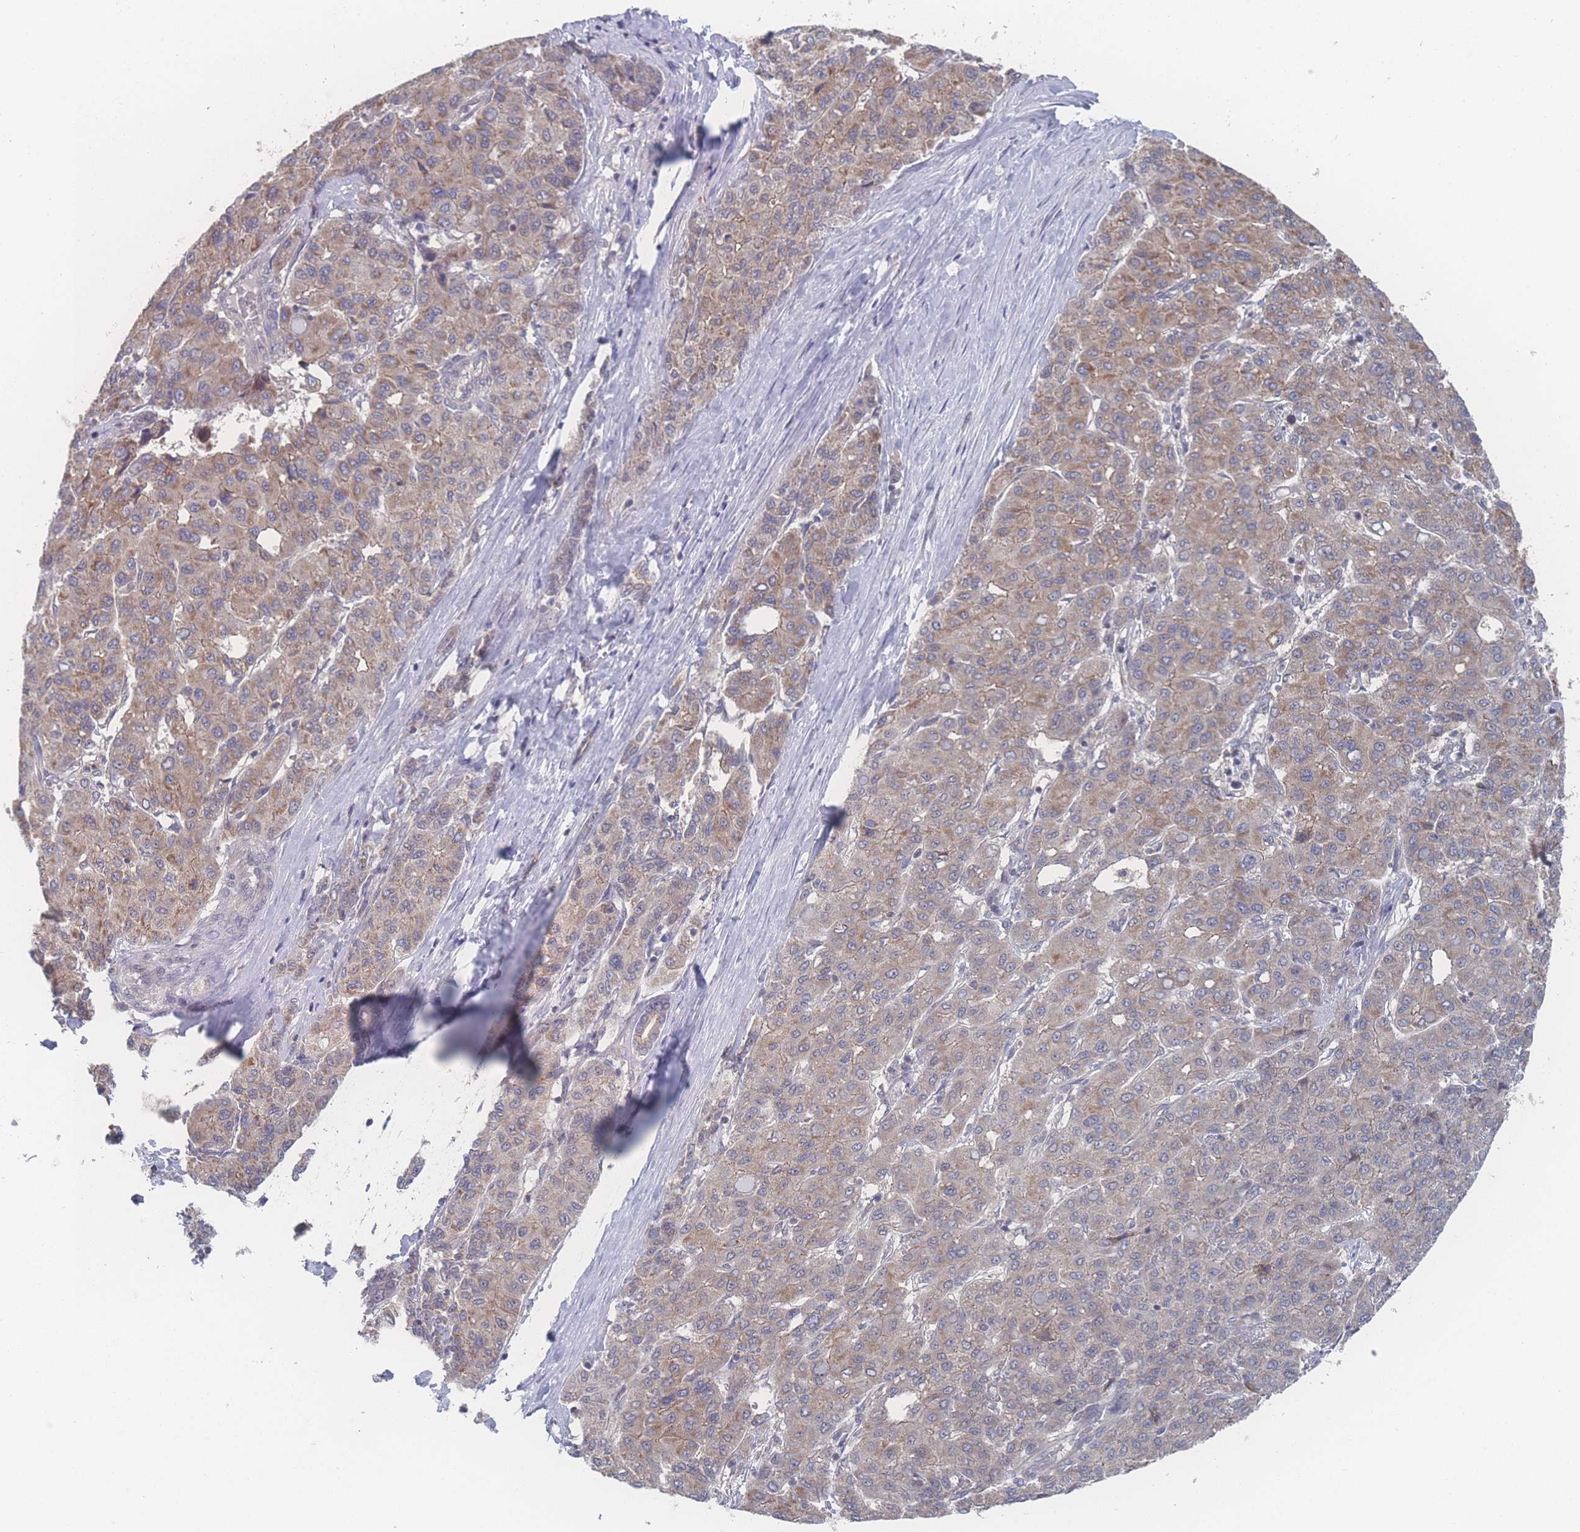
{"staining": {"intensity": "weak", "quantity": ">75%", "location": "cytoplasmic/membranous"}, "tissue": "liver cancer", "cell_type": "Tumor cells", "image_type": "cancer", "snomed": [{"axis": "morphology", "description": "Carcinoma, Hepatocellular, NOS"}, {"axis": "topography", "description": "Liver"}], "caption": "Liver hepatocellular carcinoma stained for a protein displays weak cytoplasmic/membranous positivity in tumor cells.", "gene": "NBEAL1", "patient": {"sex": "male", "age": 65}}